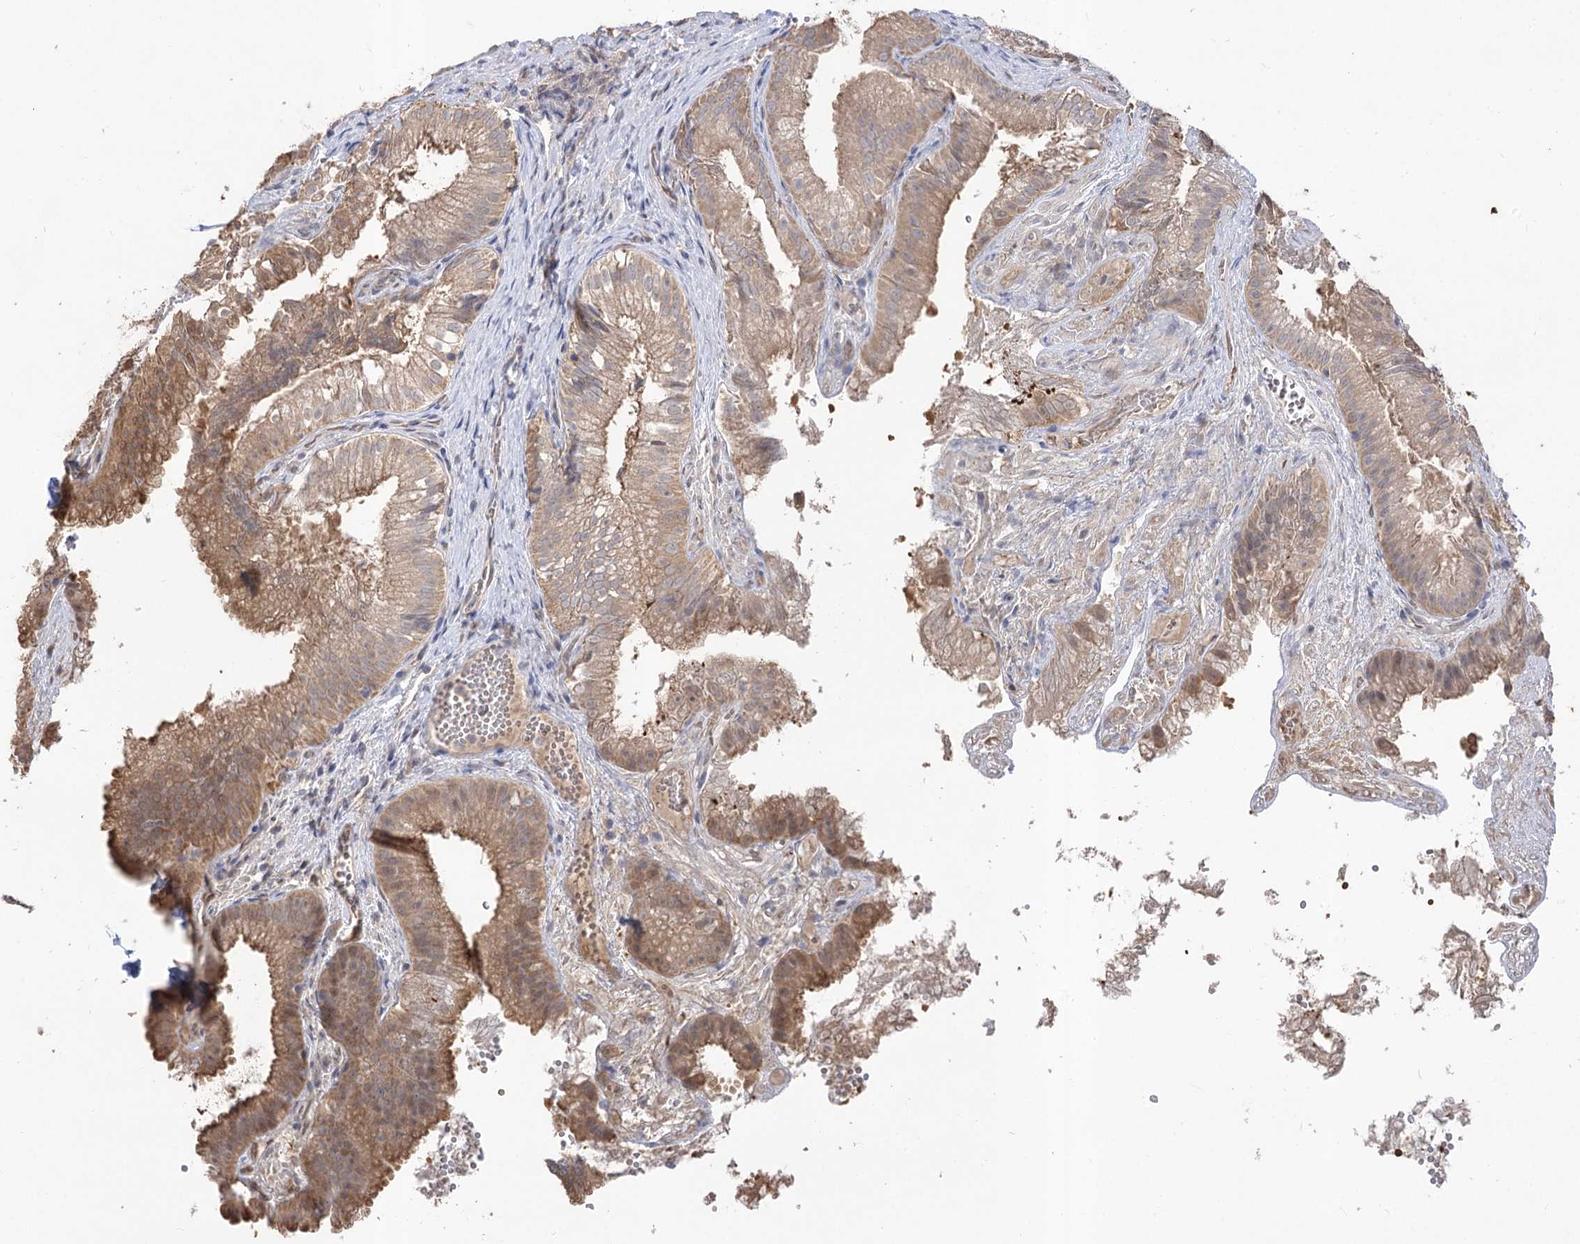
{"staining": {"intensity": "moderate", "quantity": ">75%", "location": "cytoplasmic/membranous"}, "tissue": "gallbladder", "cell_type": "Glandular cells", "image_type": "normal", "snomed": [{"axis": "morphology", "description": "Normal tissue, NOS"}, {"axis": "topography", "description": "Gallbladder"}], "caption": "A high-resolution histopathology image shows immunohistochemistry (IHC) staining of unremarkable gallbladder, which exhibits moderate cytoplasmic/membranous positivity in about >75% of glandular cells. (DAB (3,3'-diaminobenzidine) IHC, brown staining for protein, blue staining for nuclei).", "gene": "R3HDM2", "patient": {"sex": "female", "age": 30}}